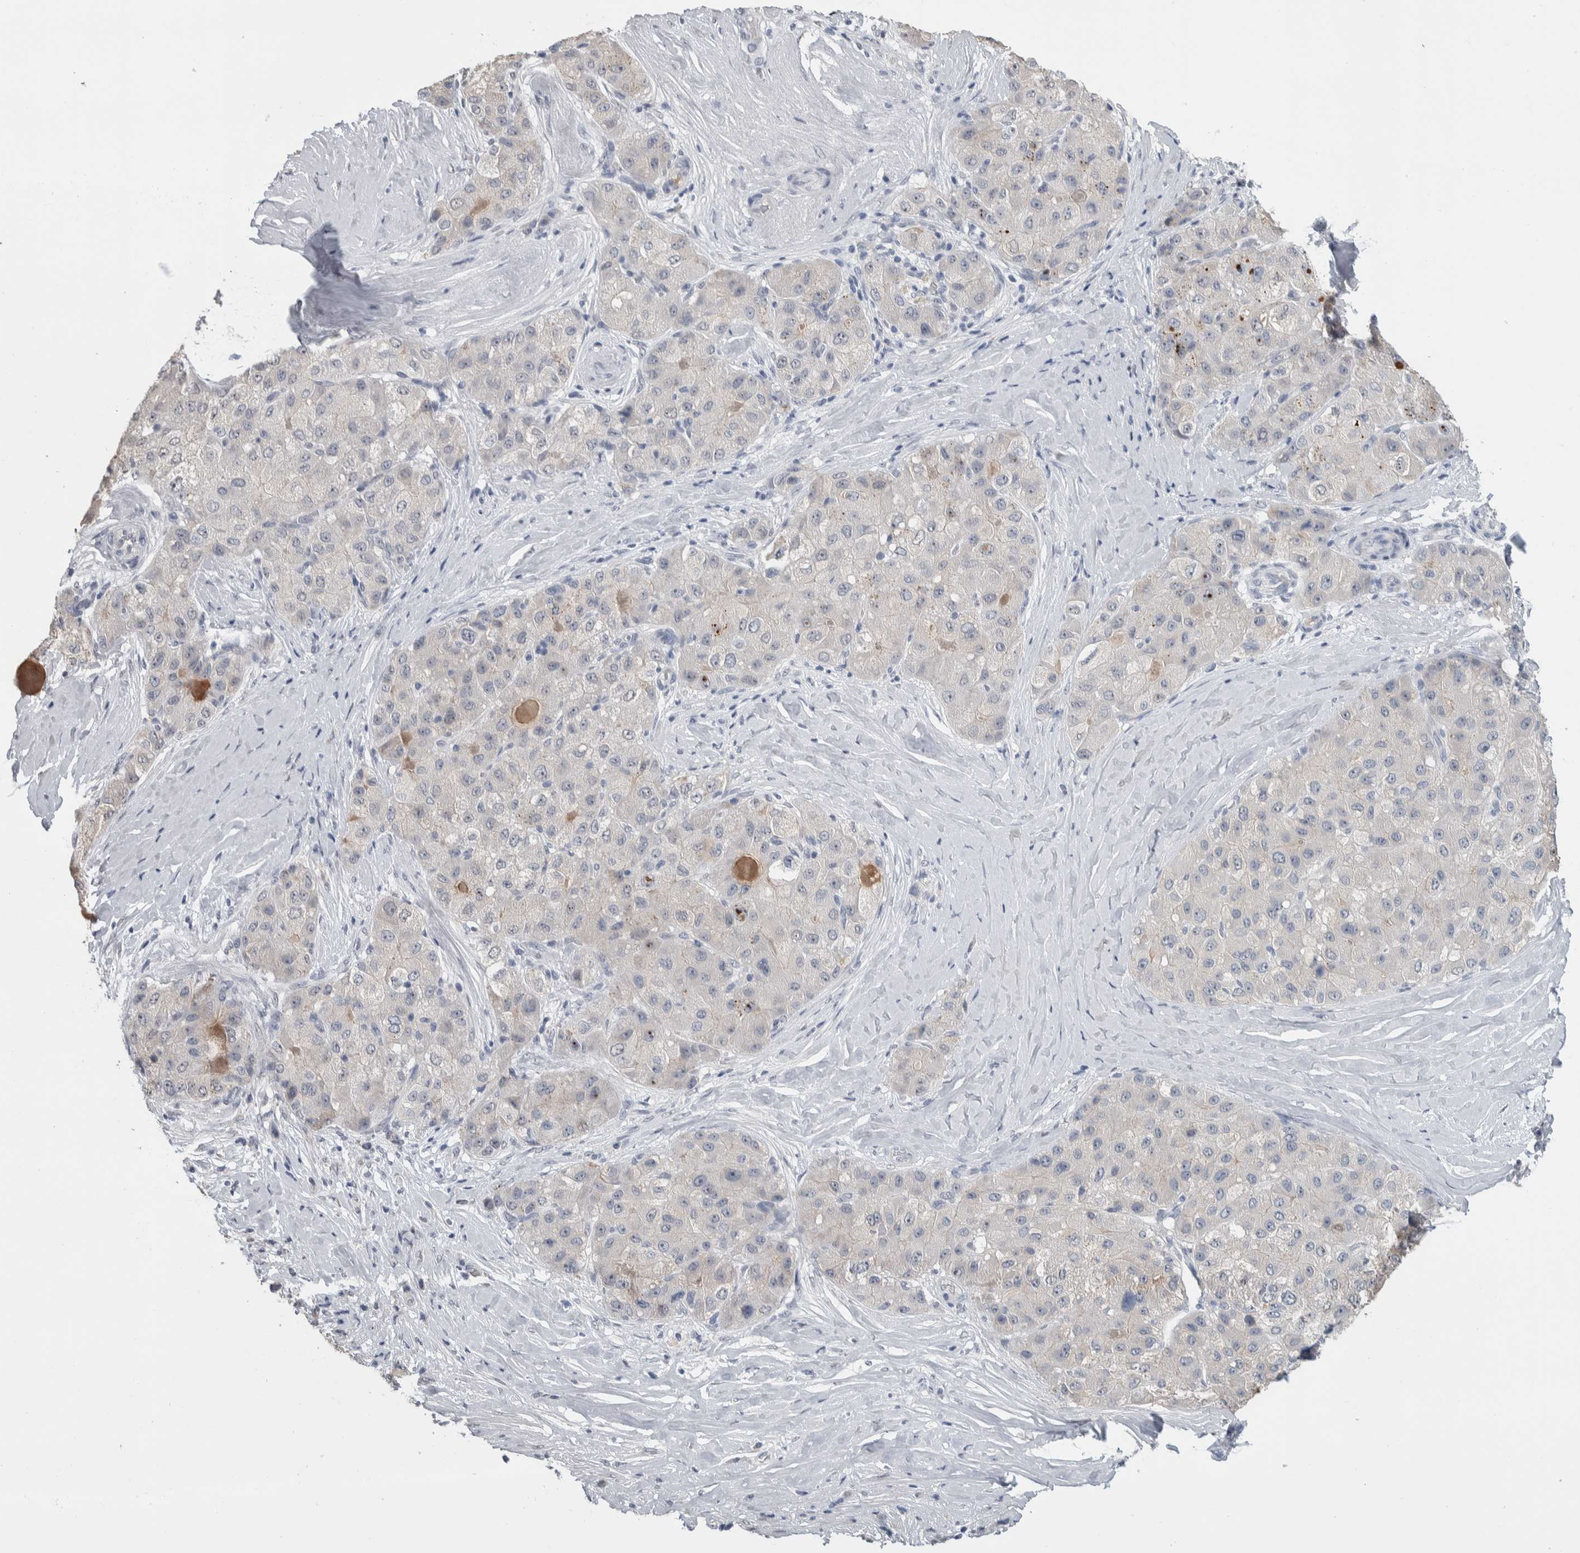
{"staining": {"intensity": "negative", "quantity": "none", "location": "none"}, "tissue": "liver cancer", "cell_type": "Tumor cells", "image_type": "cancer", "snomed": [{"axis": "morphology", "description": "Carcinoma, Hepatocellular, NOS"}, {"axis": "topography", "description": "Liver"}], "caption": "Tumor cells are negative for protein expression in human liver cancer (hepatocellular carcinoma). (DAB (3,3'-diaminobenzidine) IHC visualized using brightfield microscopy, high magnification).", "gene": "TMEM102", "patient": {"sex": "male", "age": 80}}